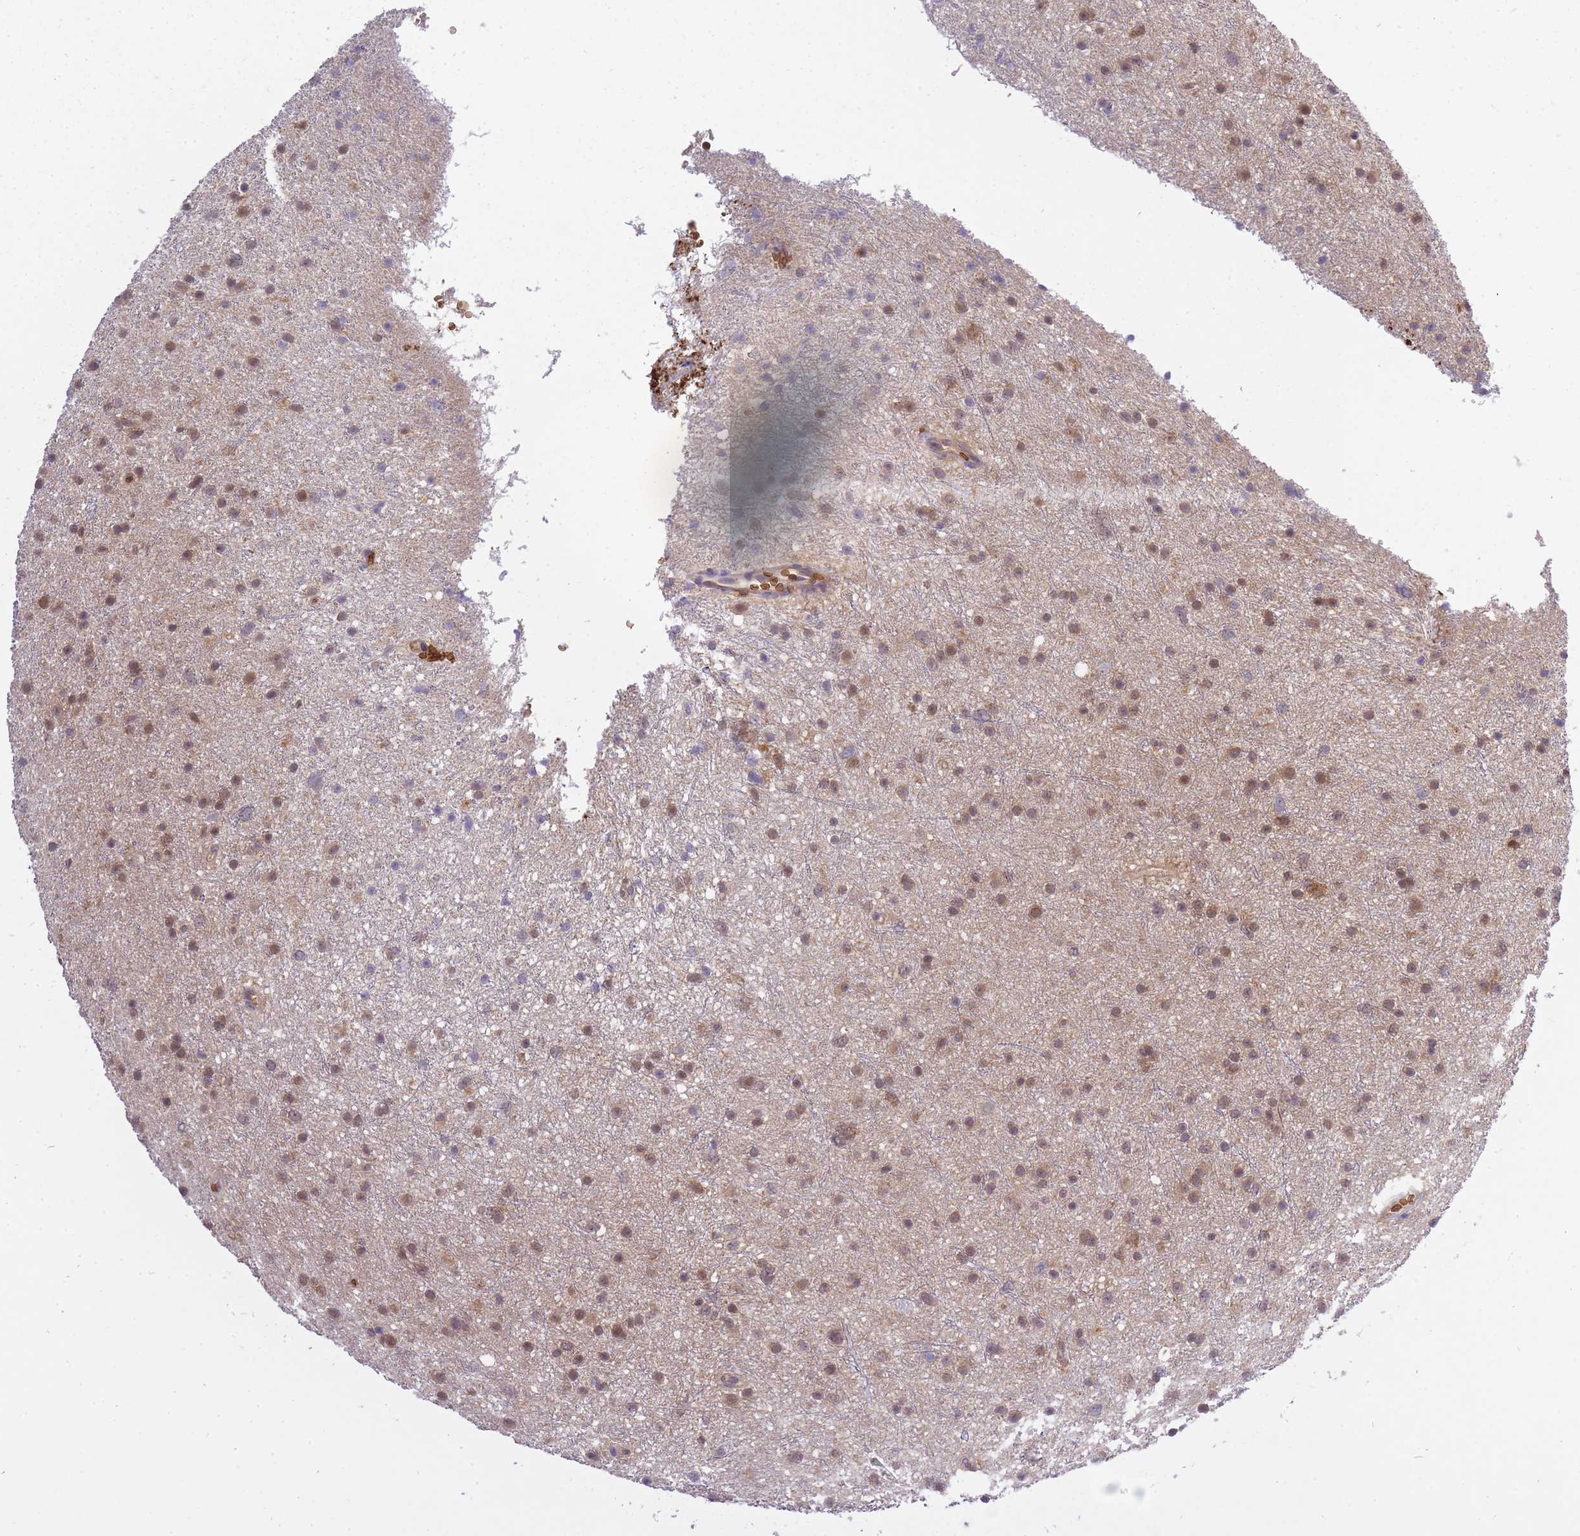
{"staining": {"intensity": "moderate", "quantity": ">75%", "location": "cytoplasmic/membranous,nuclear"}, "tissue": "glioma", "cell_type": "Tumor cells", "image_type": "cancer", "snomed": [{"axis": "morphology", "description": "Glioma, malignant, Low grade"}, {"axis": "topography", "description": "Cerebral cortex"}], "caption": "This is an image of IHC staining of malignant glioma (low-grade), which shows moderate expression in the cytoplasmic/membranous and nuclear of tumor cells.", "gene": "CXorf38", "patient": {"sex": "female", "age": 39}}